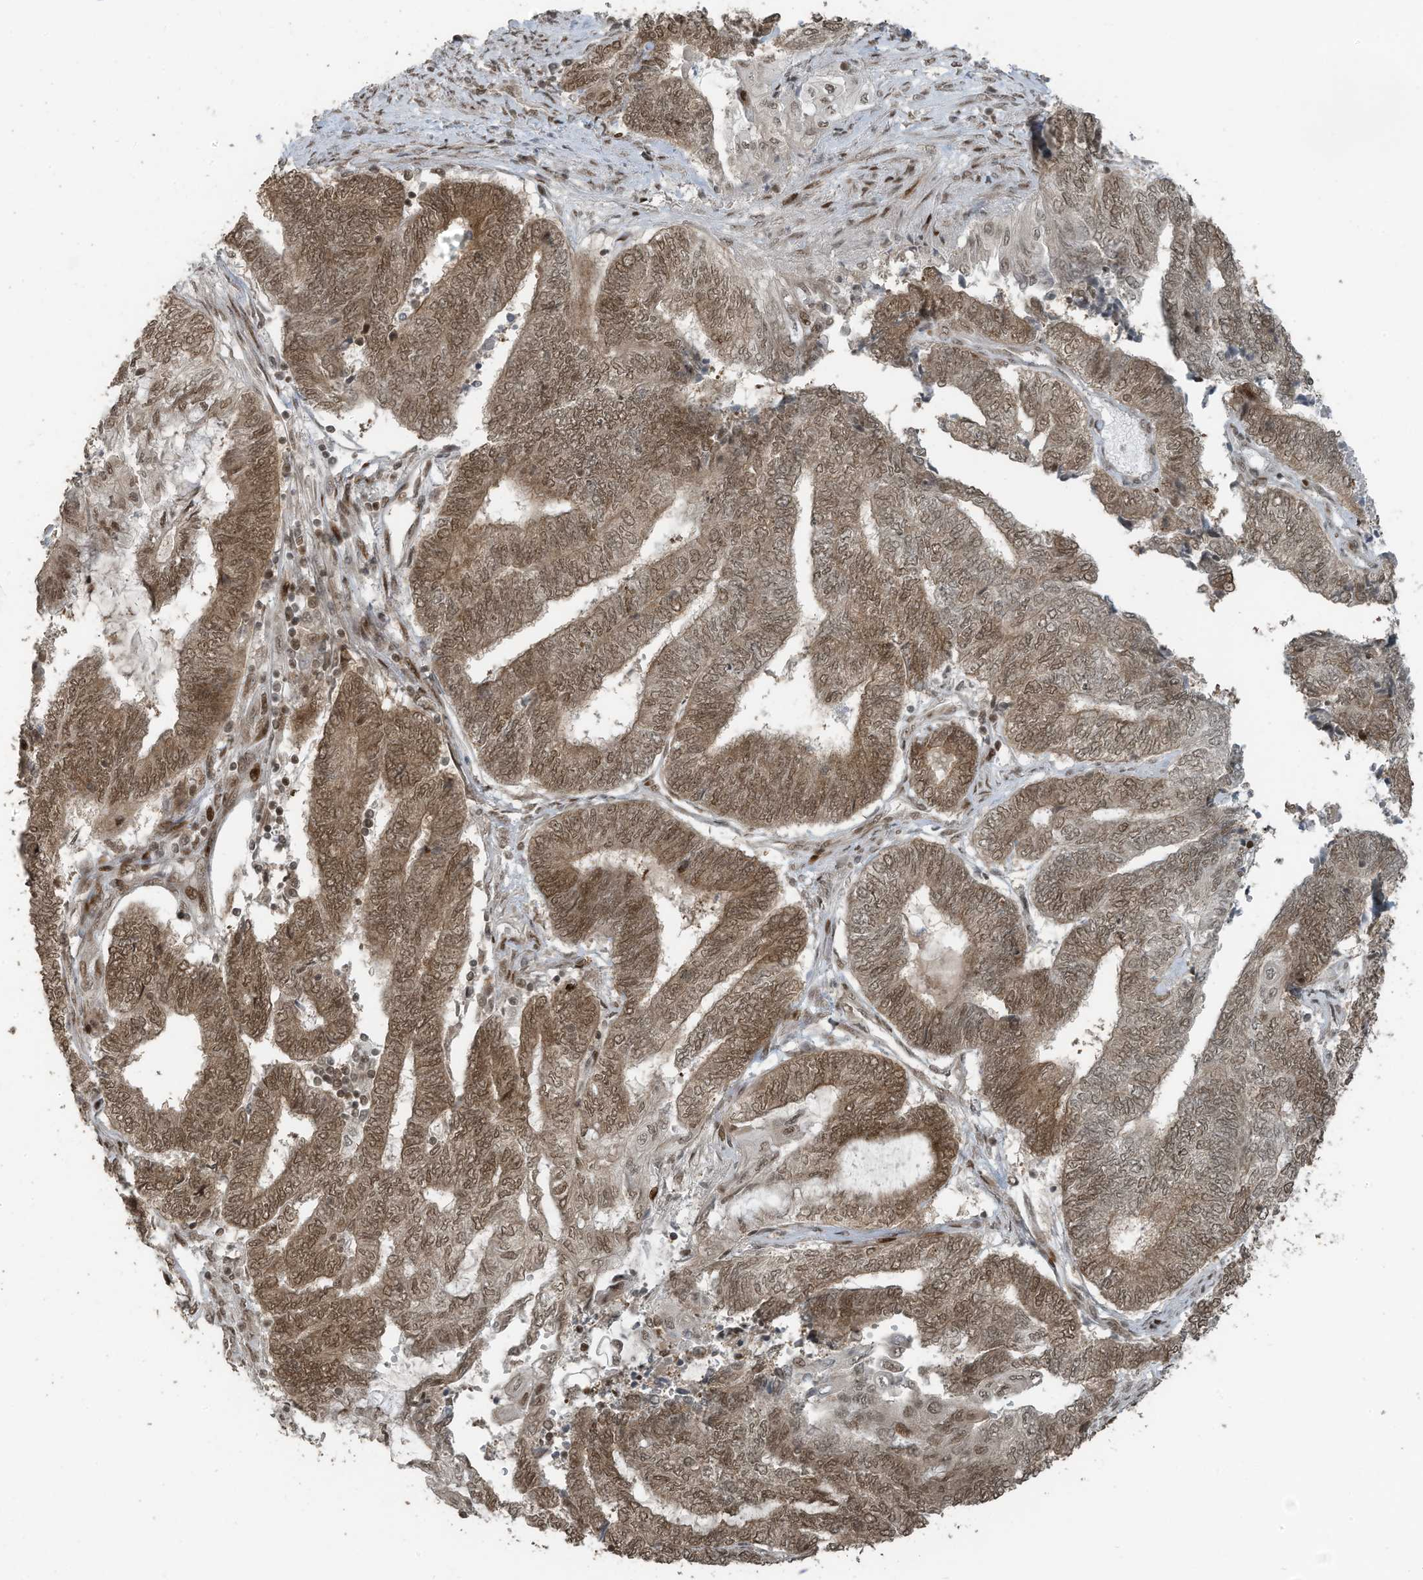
{"staining": {"intensity": "moderate", "quantity": ">75%", "location": "cytoplasmic/membranous,nuclear"}, "tissue": "endometrial cancer", "cell_type": "Tumor cells", "image_type": "cancer", "snomed": [{"axis": "morphology", "description": "Adenocarcinoma, NOS"}, {"axis": "topography", "description": "Uterus"}, {"axis": "topography", "description": "Endometrium"}], "caption": "Protein staining of endometrial adenocarcinoma tissue shows moderate cytoplasmic/membranous and nuclear positivity in approximately >75% of tumor cells. The staining was performed using DAB to visualize the protein expression in brown, while the nuclei were stained in blue with hematoxylin (Magnification: 20x).", "gene": "PCNP", "patient": {"sex": "female", "age": 70}}